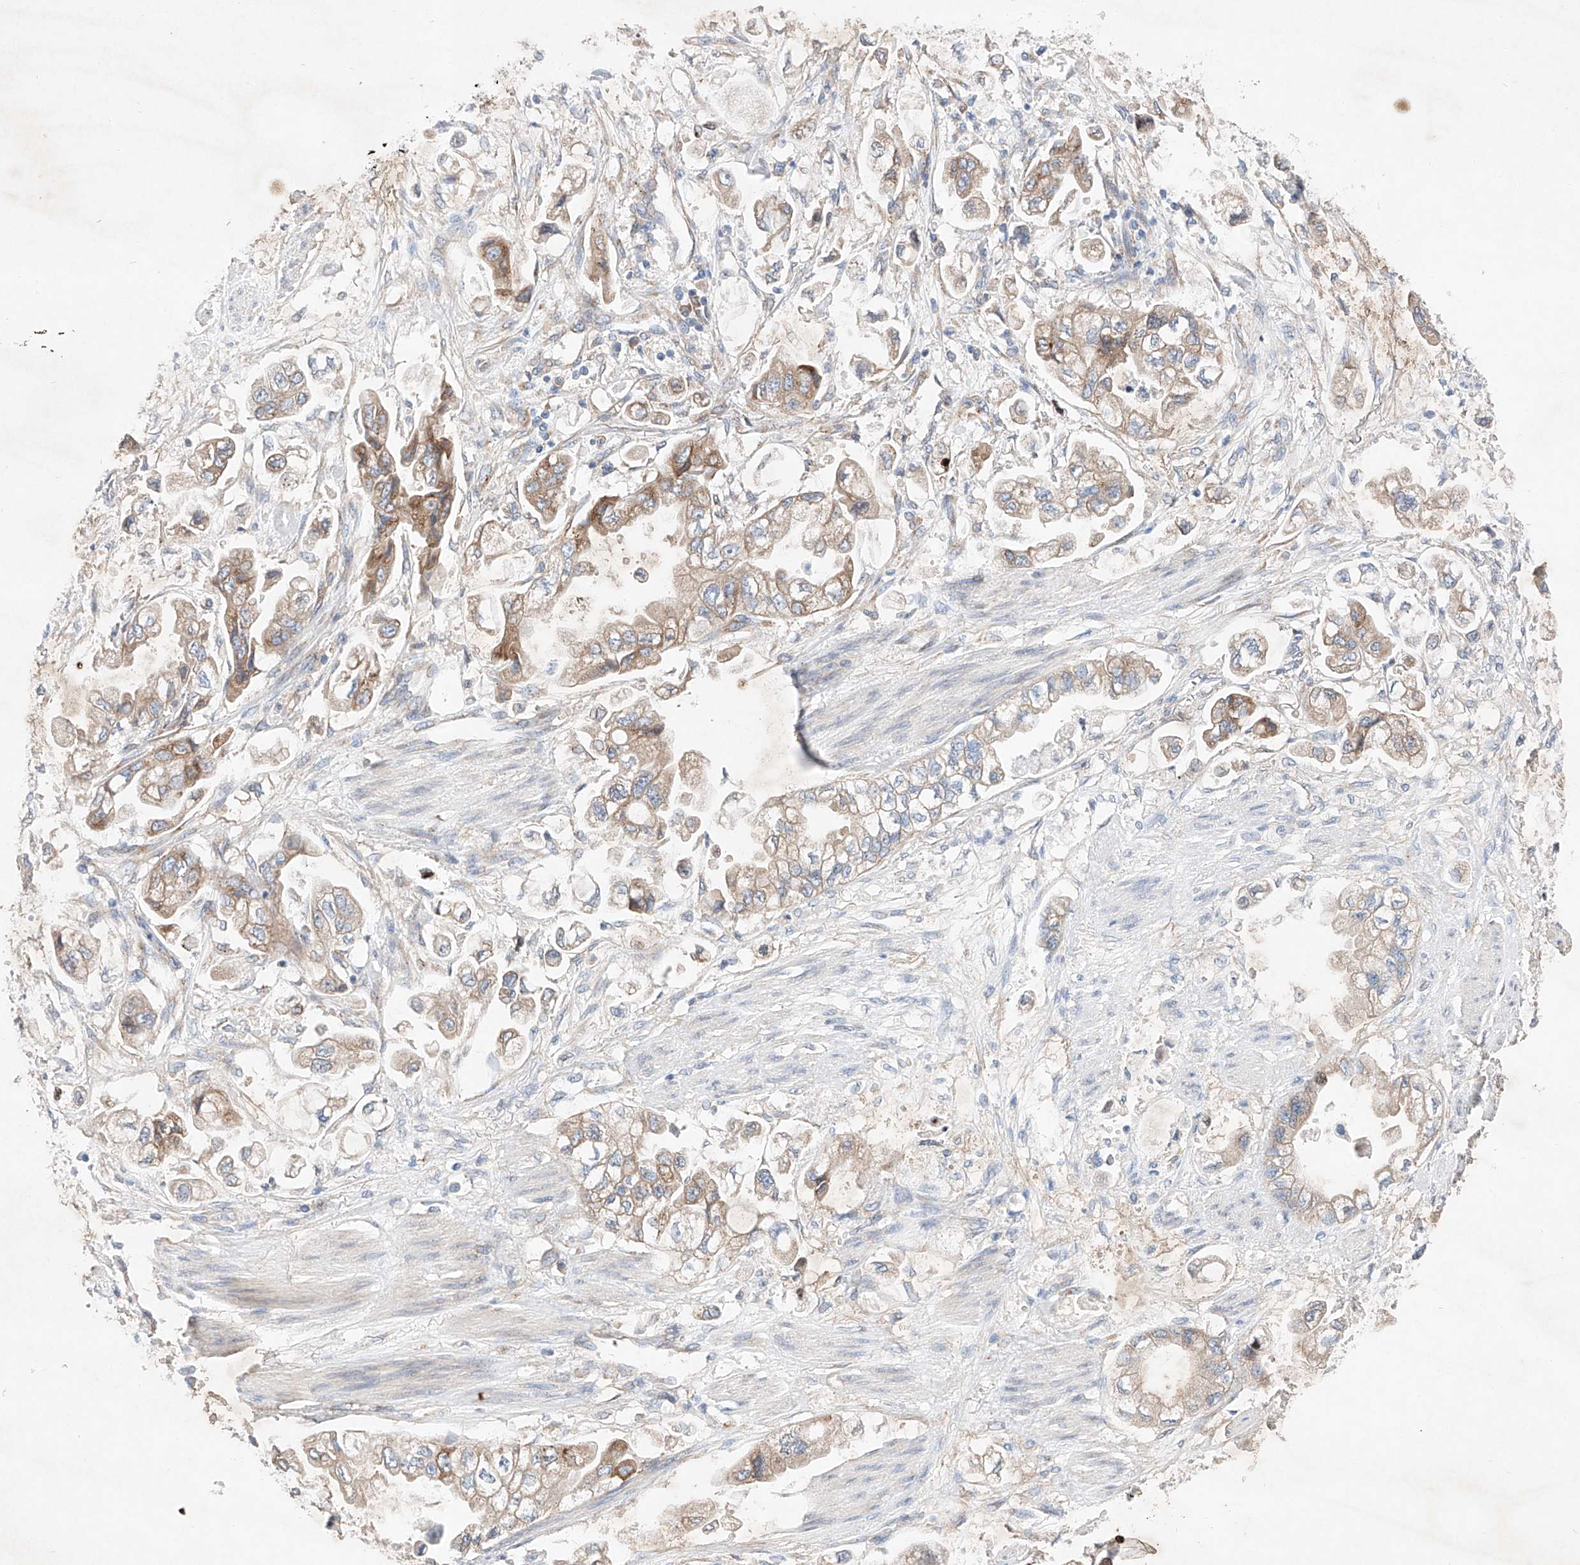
{"staining": {"intensity": "moderate", "quantity": "<25%", "location": "cytoplasmic/membranous"}, "tissue": "stomach cancer", "cell_type": "Tumor cells", "image_type": "cancer", "snomed": [{"axis": "morphology", "description": "Adenocarcinoma, NOS"}, {"axis": "topography", "description": "Stomach"}], "caption": "Protein expression by immunohistochemistry displays moderate cytoplasmic/membranous positivity in about <25% of tumor cells in adenocarcinoma (stomach).", "gene": "FASTK", "patient": {"sex": "male", "age": 62}}